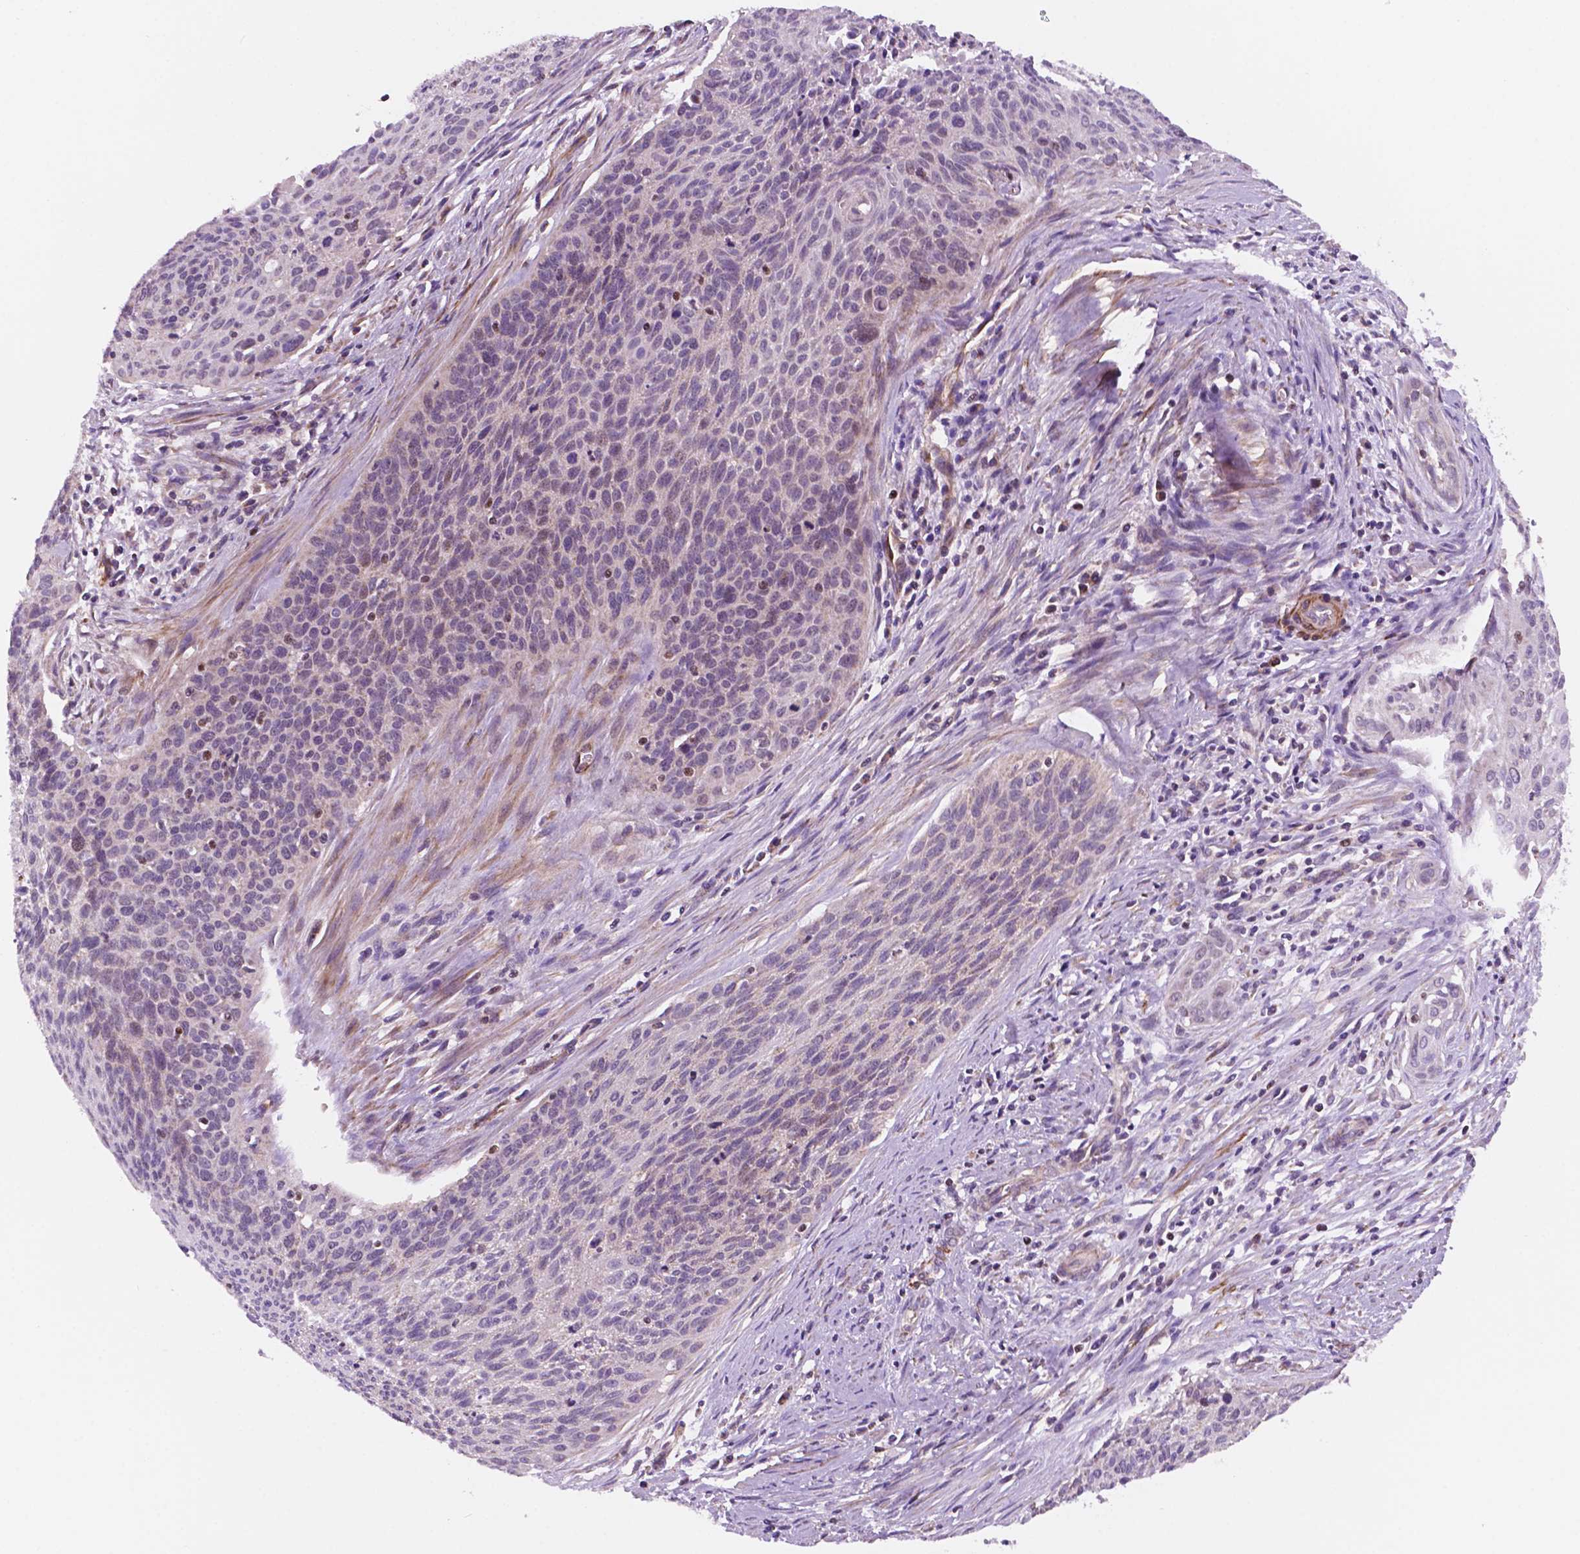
{"staining": {"intensity": "weak", "quantity": "<25%", "location": "cytoplasmic/membranous"}, "tissue": "cervical cancer", "cell_type": "Tumor cells", "image_type": "cancer", "snomed": [{"axis": "morphology", "description": "Squamous cell carcinoma, NOS"}, {"axis": "topography", "description": "Cervix"}], "caption": "Immunohistochemical staining of squamous cell carcinoma (cervical) demonstrates no significant expression in tumor cells.", "gene": "GEMIN4", "patient": {"sex": "female", "age": 55}}